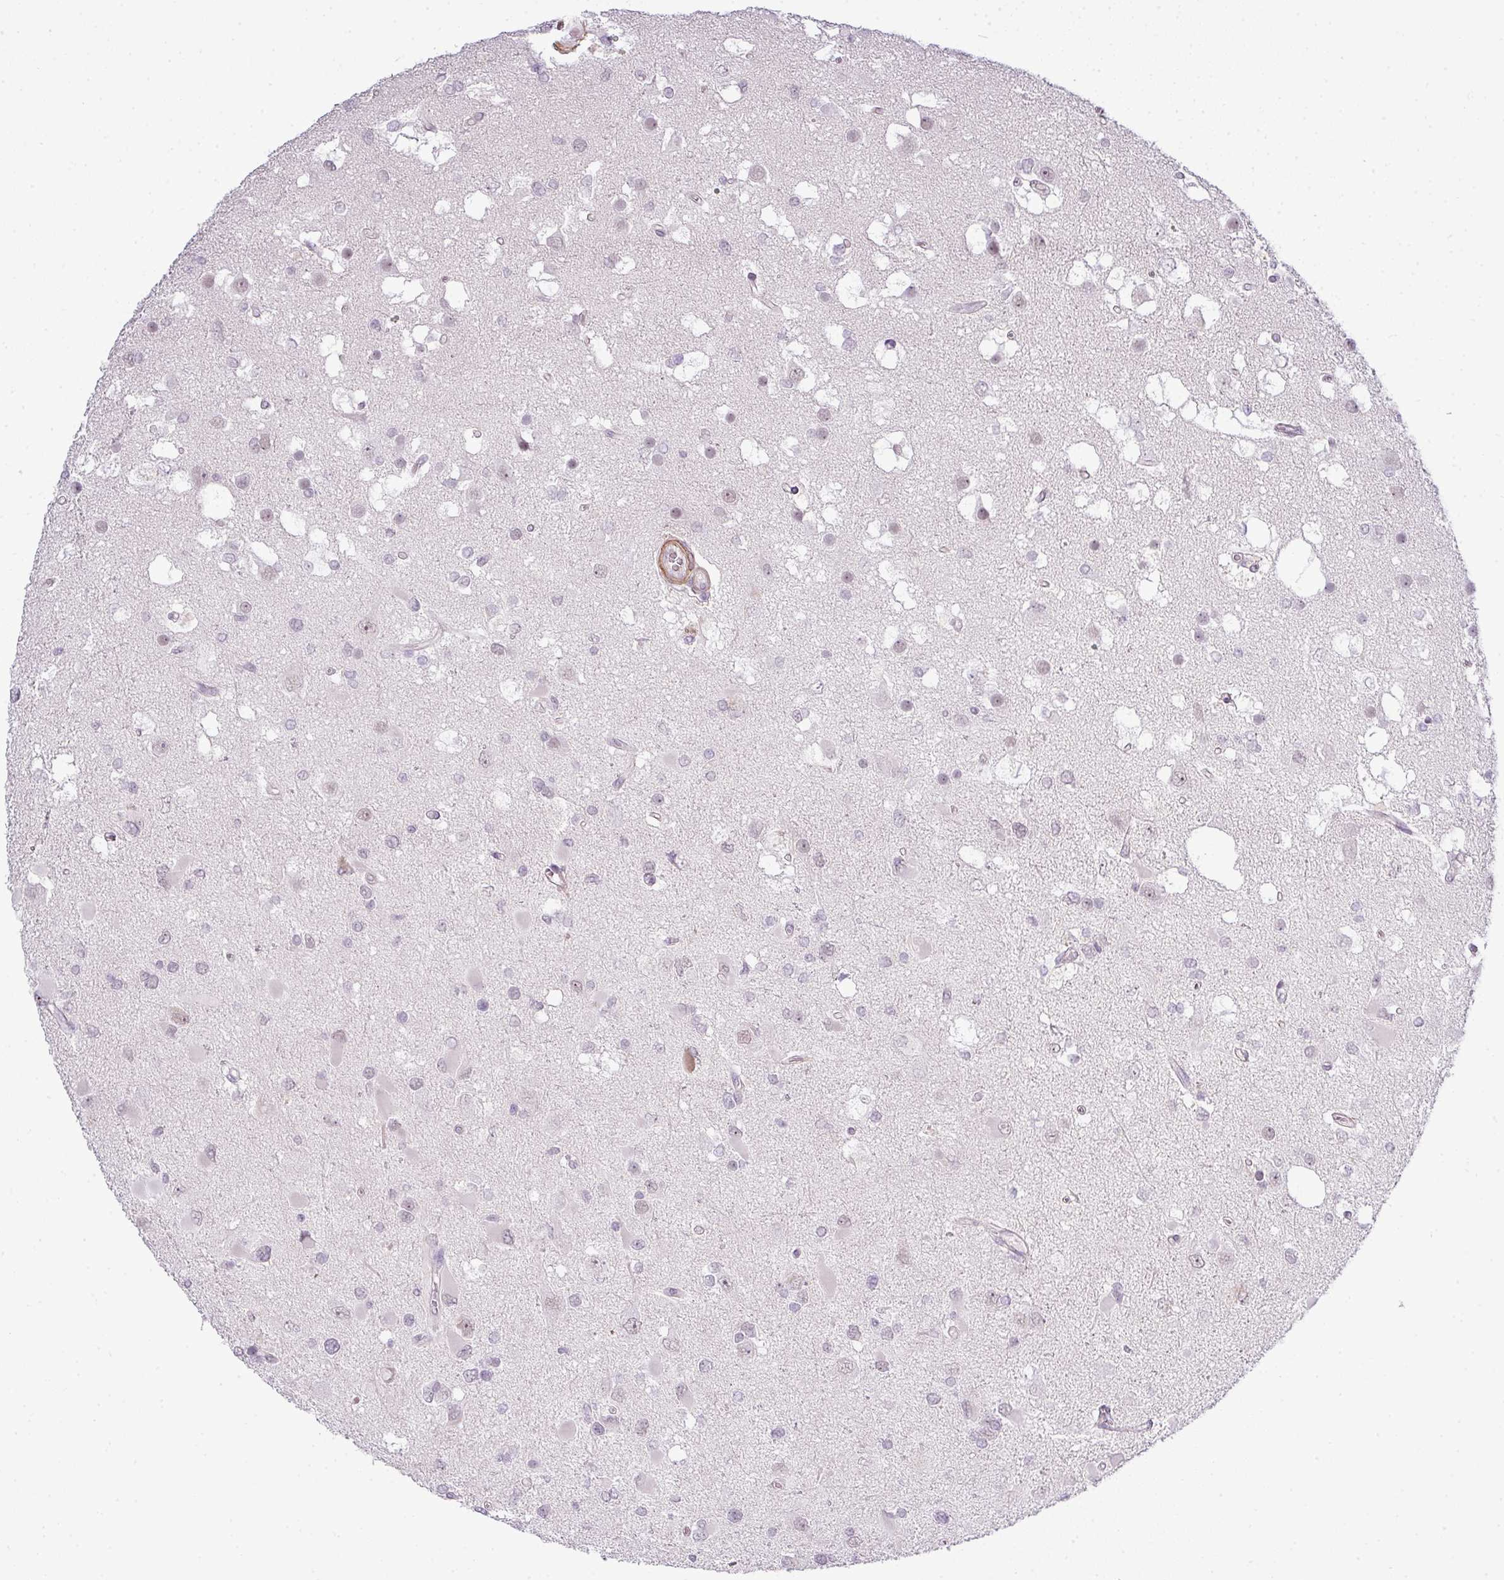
{"staining": {"intensity": "weak", "quantity": "<25%", "location": "nuclear"}, "tissue": "glioma", "cell_type": "Tumor cells", "image_type": "cancer", "snomed": [{"axis": "morphology", "description": "Glioma, malignant, High grade"}, {"axis": "topography", "description": "Brain"}], "caption": "A histopathology image of human glioma is negative for staining in tumor cells.", "gene": "ZNF688", "patient": {"sex": "male", "age": 53}}